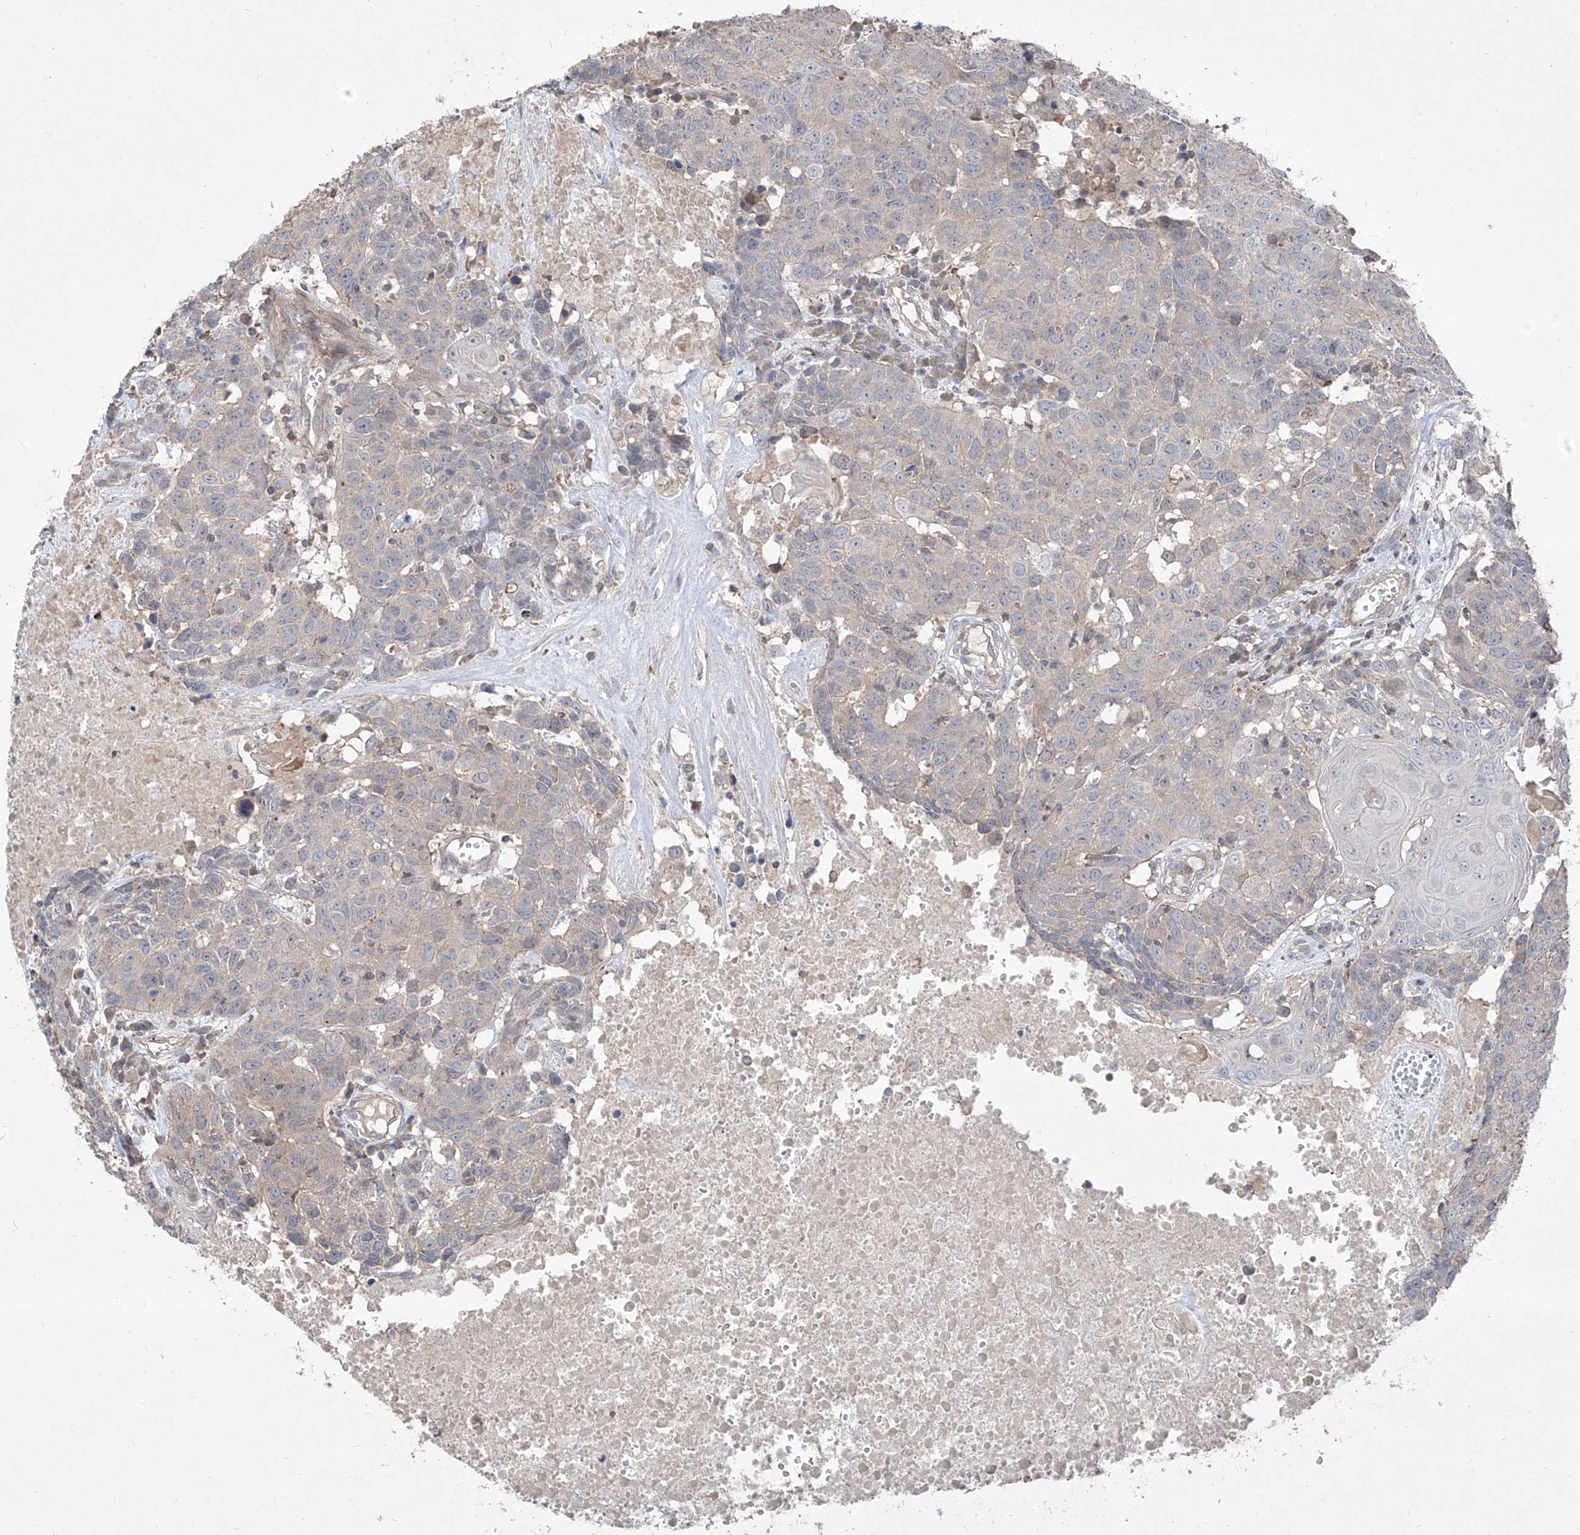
{"staining": {"intensity": "negative", "quantity": "none", "location": "none"}, "tissue": "head and neck cancer", "cell_type": "Tumor cells", "image_type": "cancer", "snomed": [{"axis": "morphology", "description": "Squamous cell carcinoma, NOS"}, {"axis": "topography", "description": "Head-Neck"}], "caption": "The image demonstrates no staining of tumor cells in squamous cell carcinoma (head and neck).", "gene": "UFD1", "patient": {"sex": "male", "age": 66}}